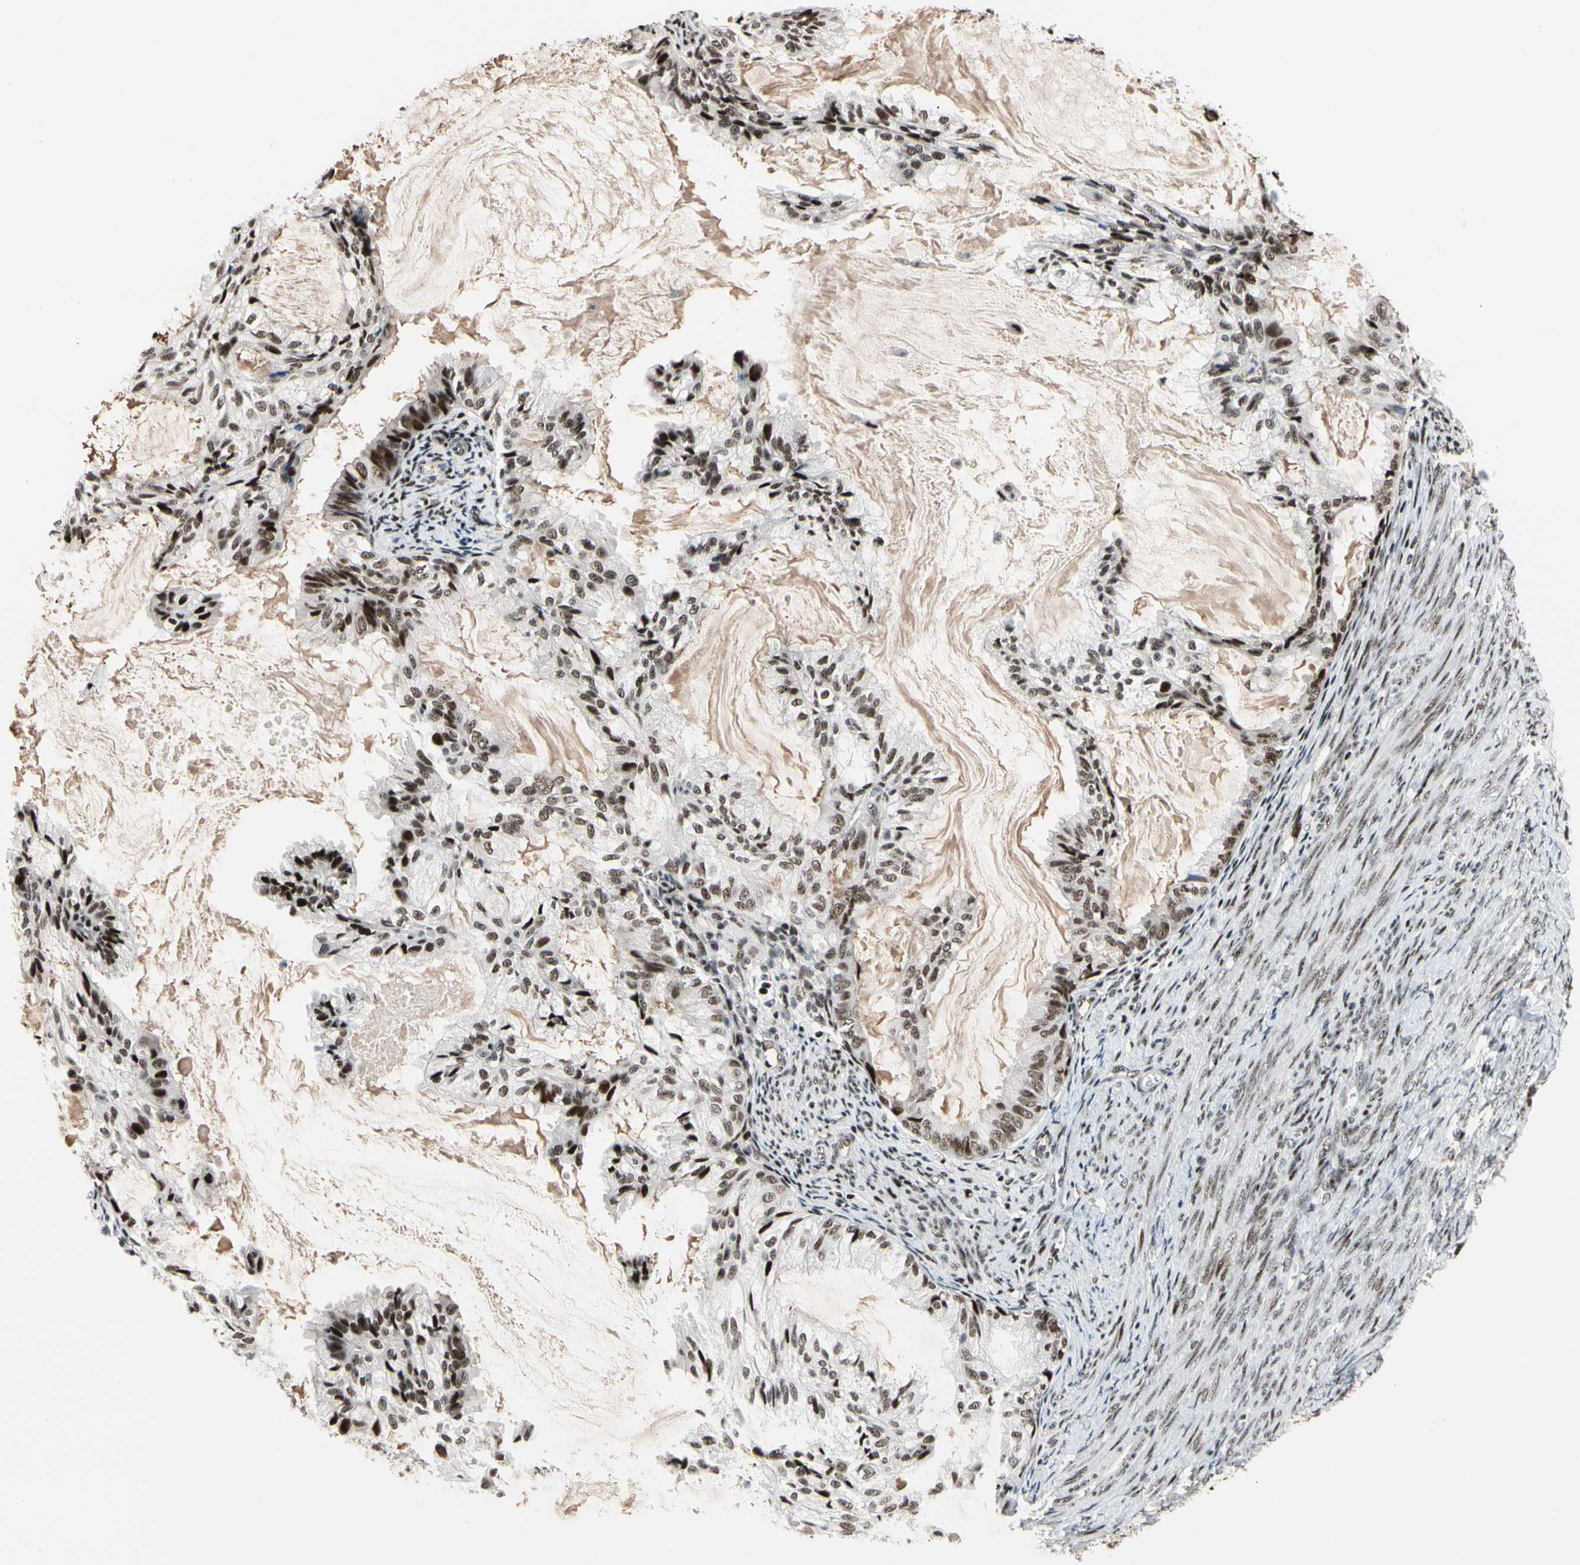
{"staining": {"intensity": "moderate", "quantity": ">75%", "location": "nuclear"}, "tissue": "cervical cancer", "cell_type": "Tumor cells", "image_type": "cancer", "snomed": [{"axis": "morphology", "description": "Normal tissue, NOS"}, {"axis": "morphology", "description": "Adenocarcinoma, NOS"}, {"axis": "topography", "description": "Cervix"}, {"axis": "topography", "description": "Endometrium"}], "caption": "This image exhibits immunohistochemistry (IHC) staining of cervical cancer, with medium moderate nuclear expression in approximately >75% of tumor cells.", "gene": "FOXO3", "patient": {"sex": "female", "age": 86}}